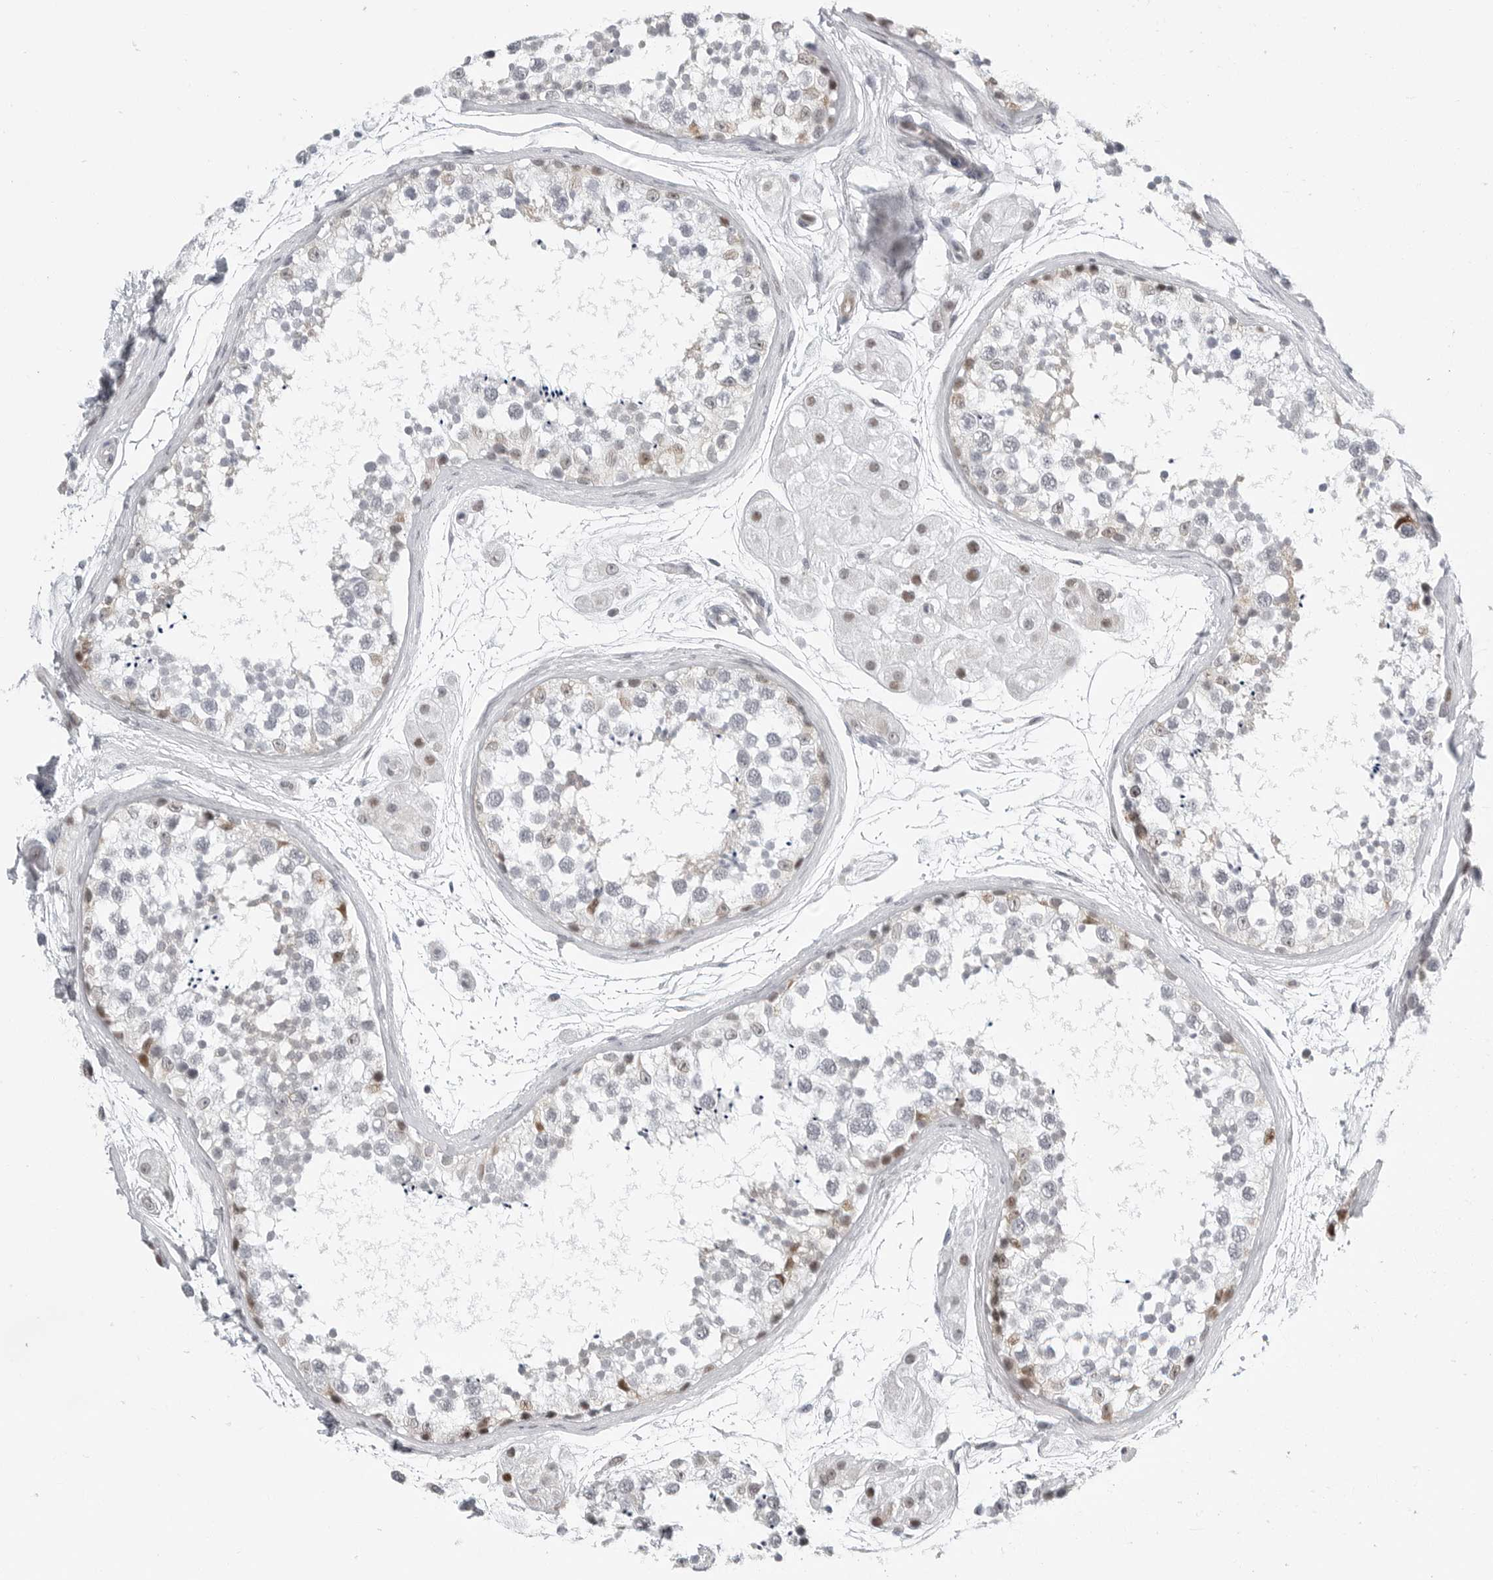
{"staining": {"intensity": "weak", "quantity": "<25%", "location": "nuclear"}, "tissue": "testis", "cell_type": "Cells in seminiferous ducts", "image_type": "normal", "snomed": [{"axis": "morphology", "description": "Normal tissue, NOS"}, {"axis": "topography", "description": "Testis"}], "caption": "Protein analysis of unremarkable testis shows no significant staining in cells in seminiferous ducts.", "gene": "FAM135B", "patient": {"sex": "male", "age": 56}}